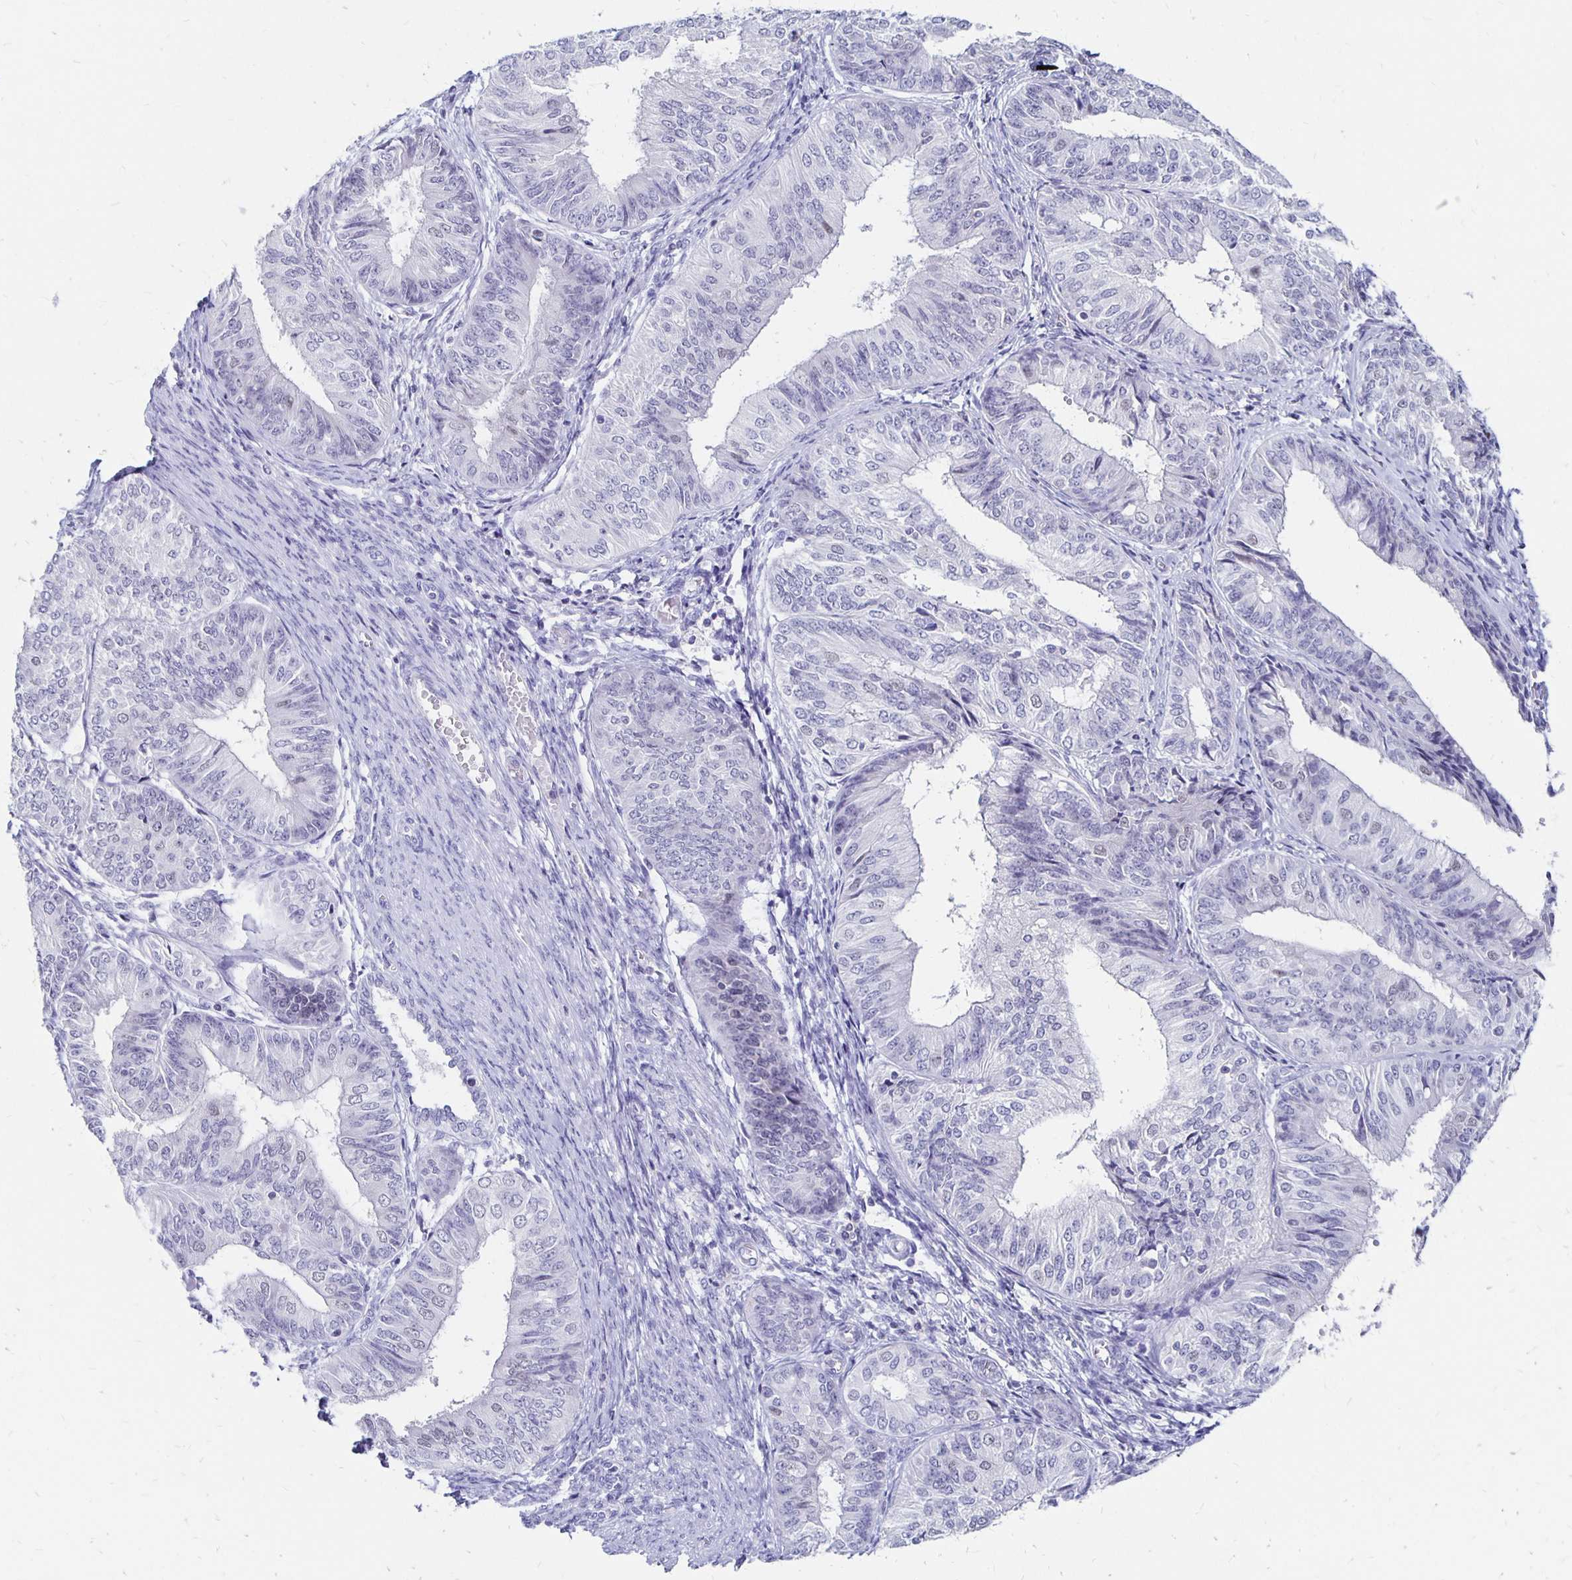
{"staining": {"intensity": "negative", "quantity": "none", "location": "none"}, "tissue": "endometrial cancer", "cell_type": "Tumor cells", "image_type": "cancer", "snomed": [{"axis": "morphology", "description": "Adenocarcinoma, NOS"}, {"axis": "topography", "description": "Endometrium"}], "caption": "Tumor cells are negative for protein expression in human endometrial cancer (adenocarcinoma). (DAB immunohistochemistry (IHC) with hematoxylin counter stain).", "gene": "SYT2", "patient": {"sex": "female", "age": 58}}